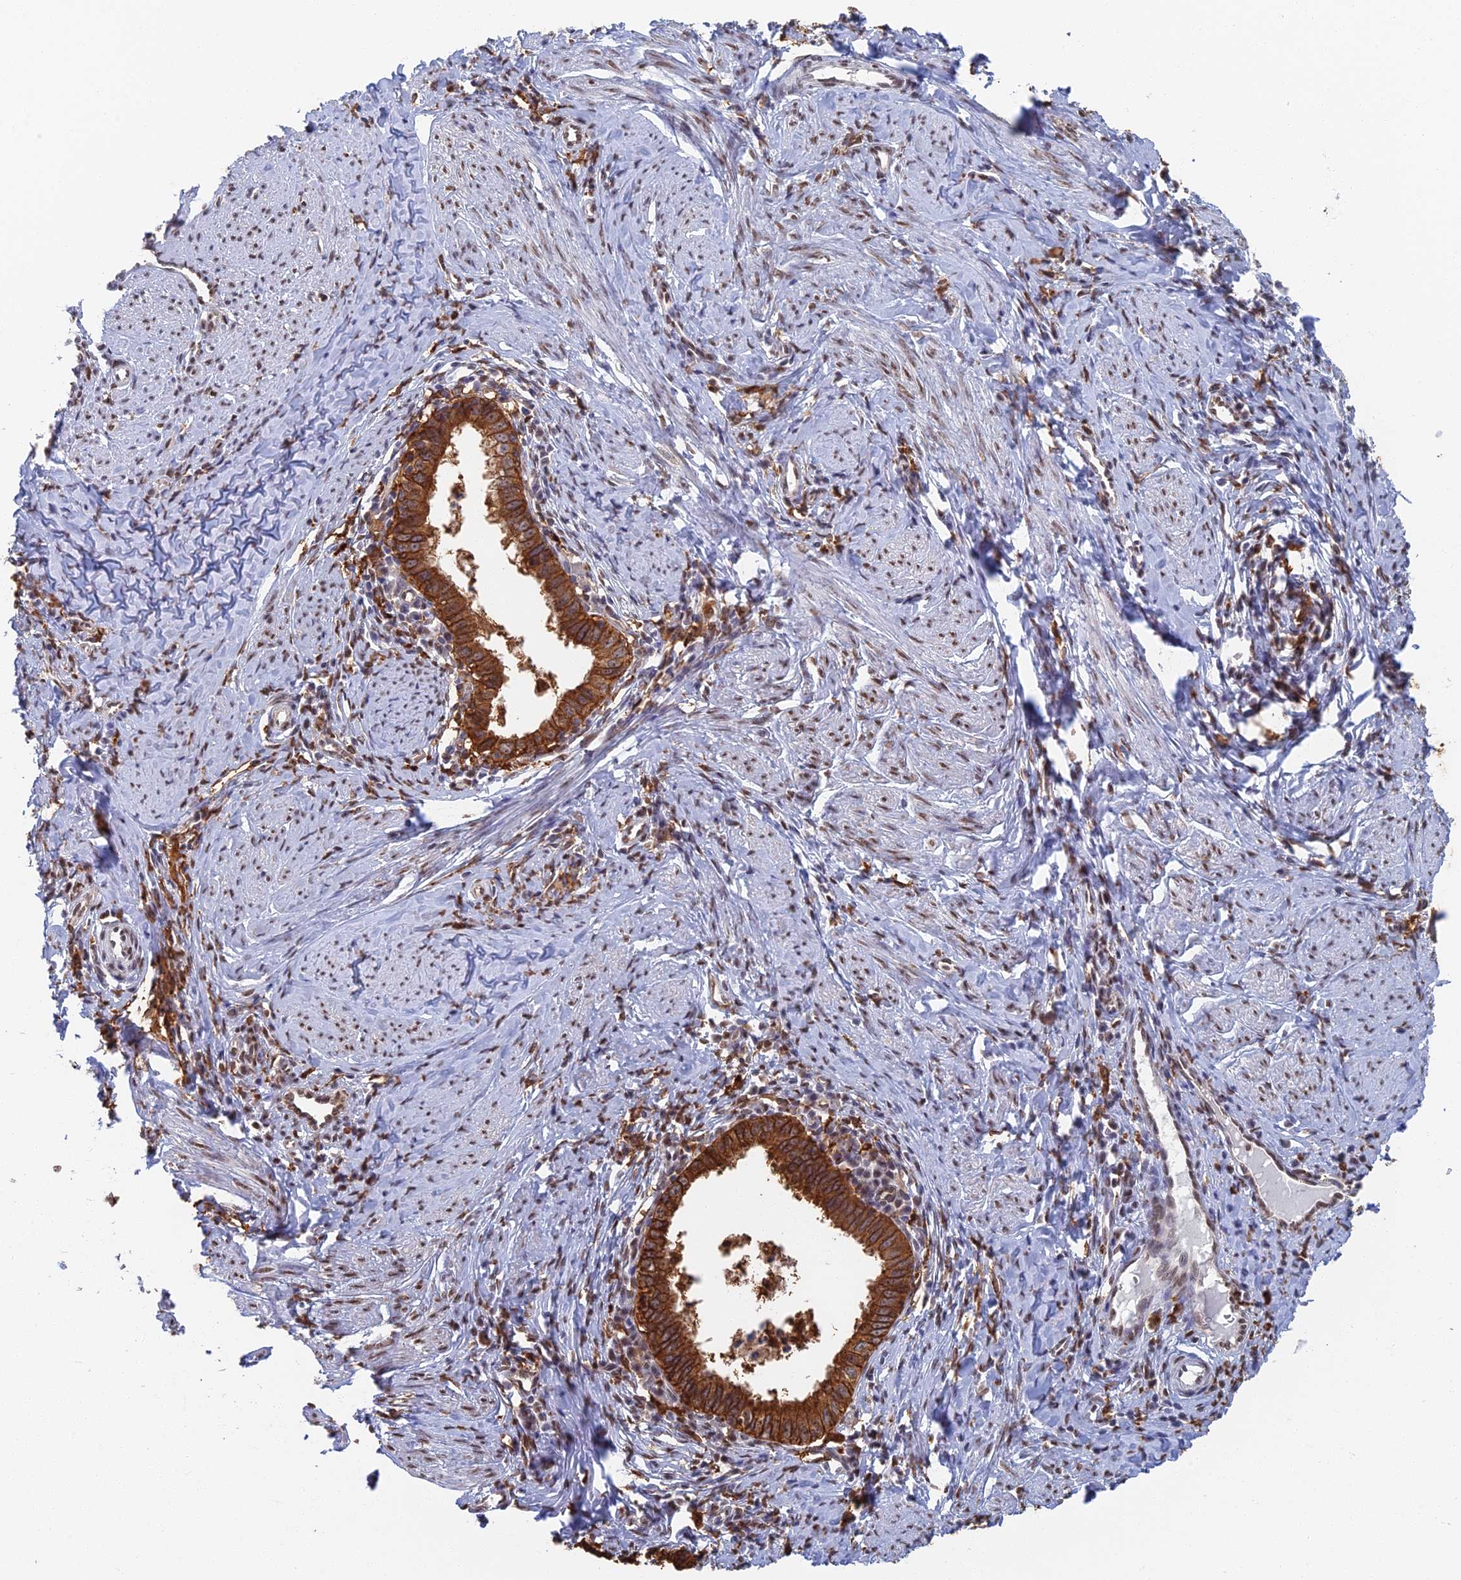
{"staining": {"intensity": "strong", "quantity": ">75%", "location": "cytoplasmic/membranous"}, "tissue": "cervical cancer", "cell_type": "Tumor cells", "image_type": "cancer", "snomed": [{"axis": "morphology", "description": "Adenocarcinoma, NOS"}, {"axis": "topography", "description": "Cervix"}], "caption": "Human cervical cancer (adenocarcinoma) stained with a brown dye exhibits strong cytoplasmic/membranous positive staining in about >75% of tumor cells.", "gene": "GPATCH1", "patient": {"sex": "female", "age": 36}}